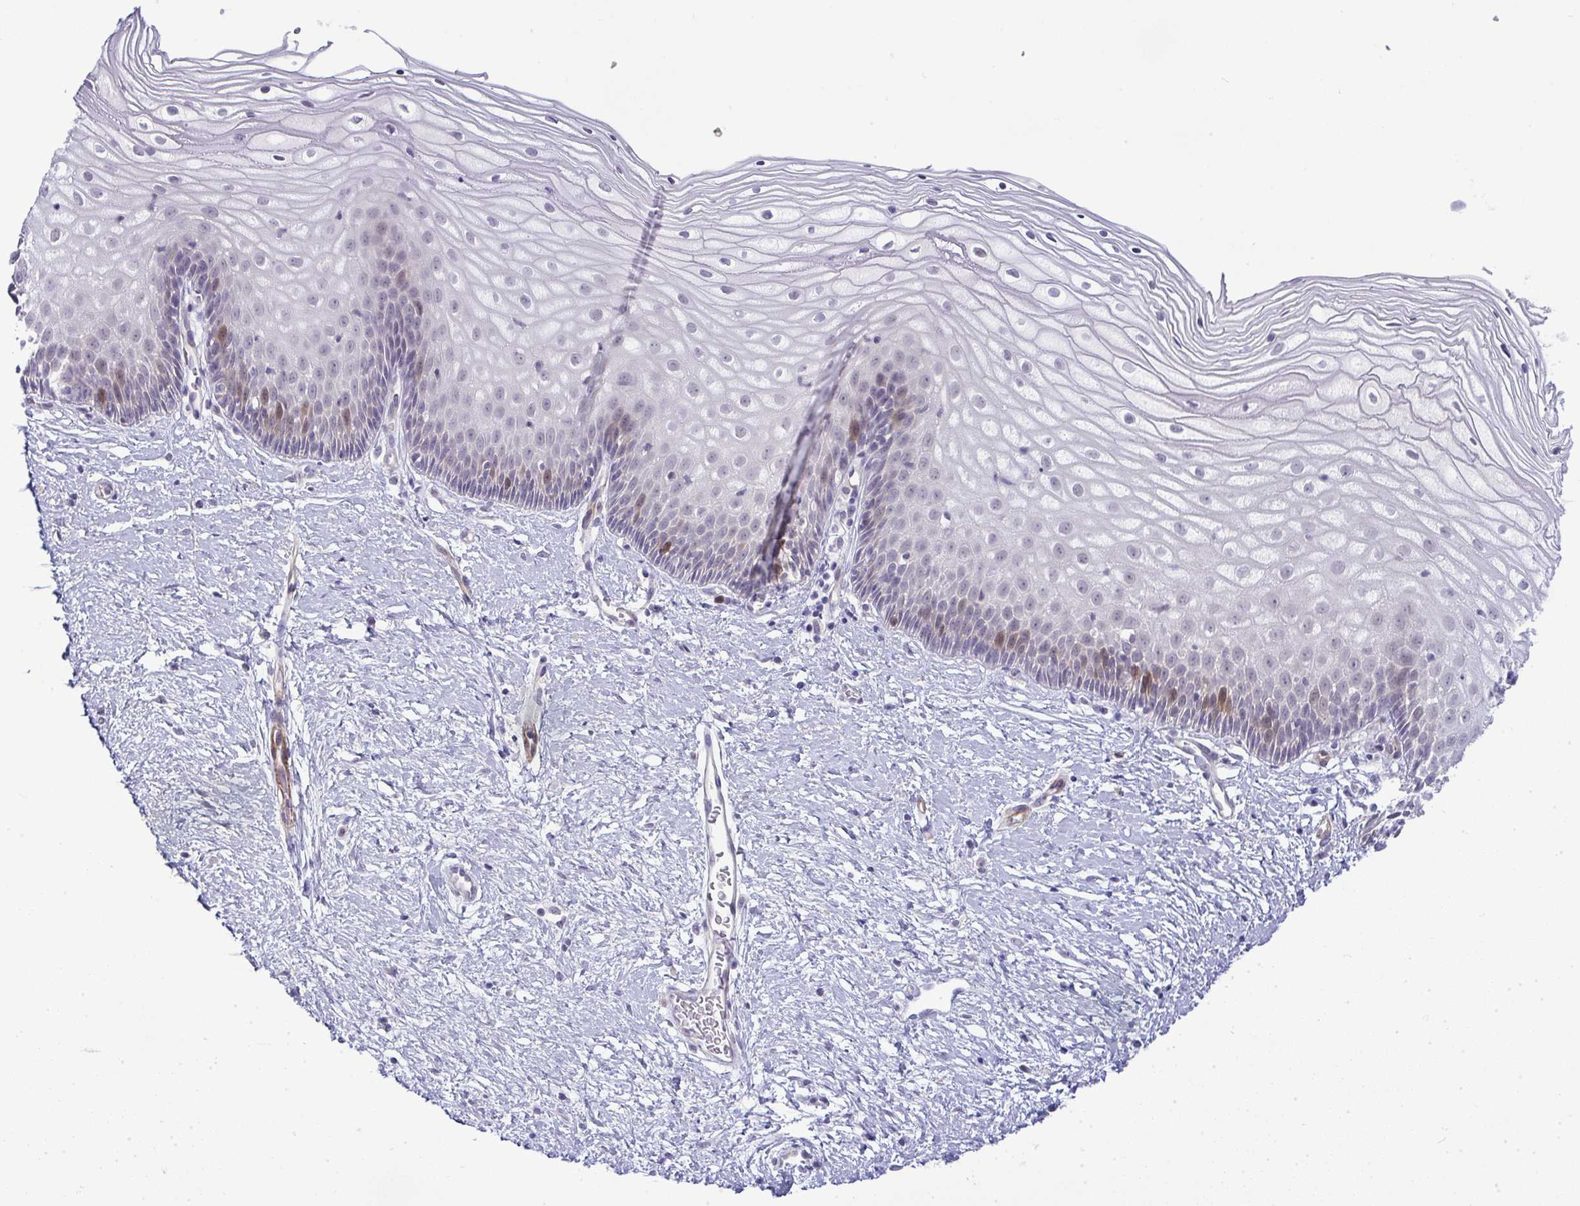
{"staining": {"intensity": "negative", "quantity": "none", "location": "none"}, "tissue": "cervix", "cell_type": "Glandular cells", "image_type": "normal", "snomed": [{"axis": "morphology", "description": "Normal tissue, NOS"}, {"axis": "topography", "description": "Cervix"}], "caption": "Histopathology image shows no significant protein staining in glandular cells of benign cervix.", "gene": "UBE2S", "patient": {"sex": "female", "age": 36}}